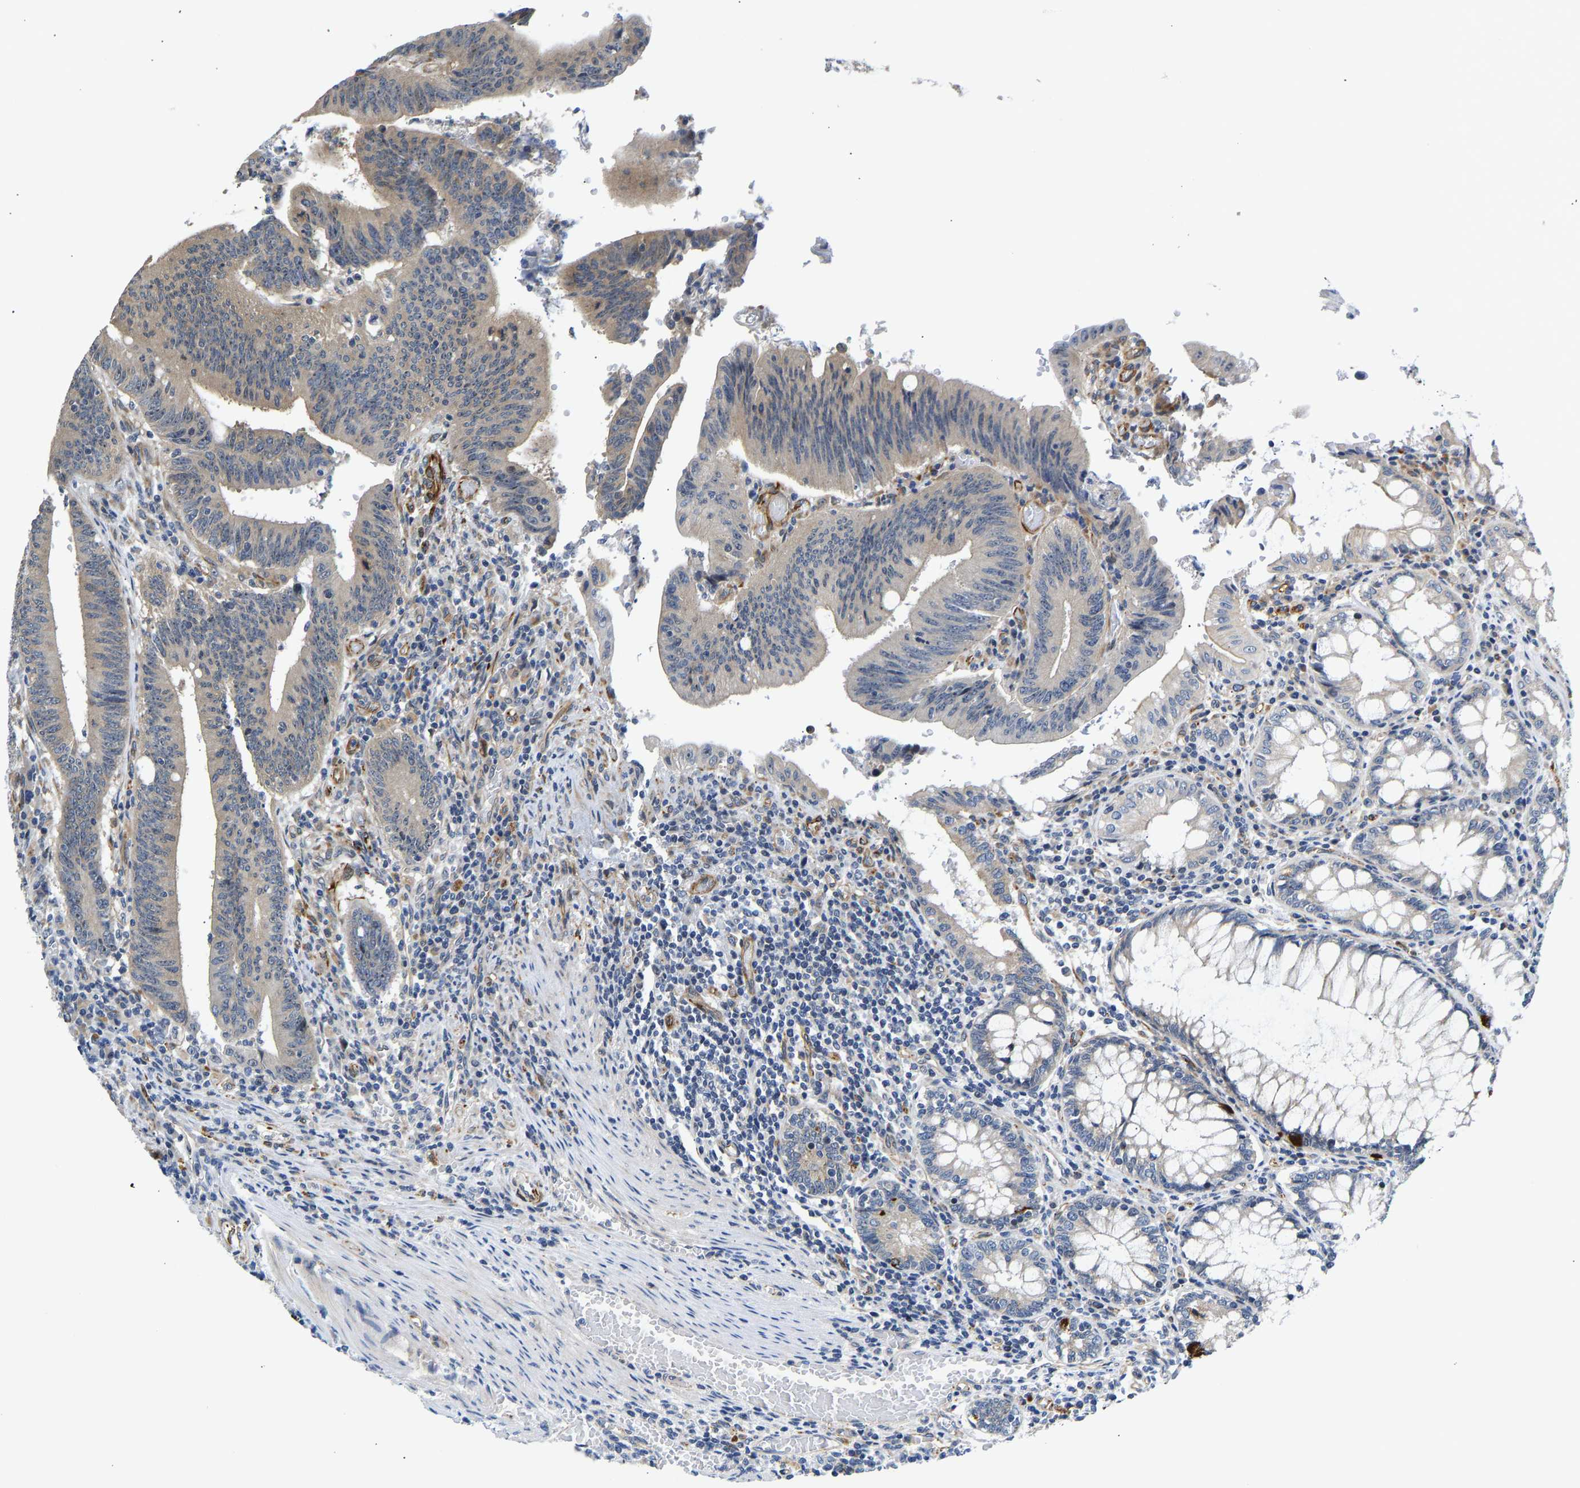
{"staining": {"intensity": "weak", "quantity": "25%-75%", "location": "cytoplasmic/membranous"}, "tissue": "colorectal cancer", "cell_type": "Tumor cells", "image_type": "cancer", "snomed": [{"axis": "morphology", "description": "Normal tissue, NOS"}, {"axis": "morphology", "description": "Adenocarcinoma, NOS"}, {"axis": "topography", "description": "Rectum"}], "caption": "Immunohistochemical staining of adenocarcinoma (colorectal) reveals low levels of weak cytoplasmic/membranous staining in approximately 25%-75% of tumor cells.", "gene": "RESF1", "patient": {"sex": "female", "age": 66}}